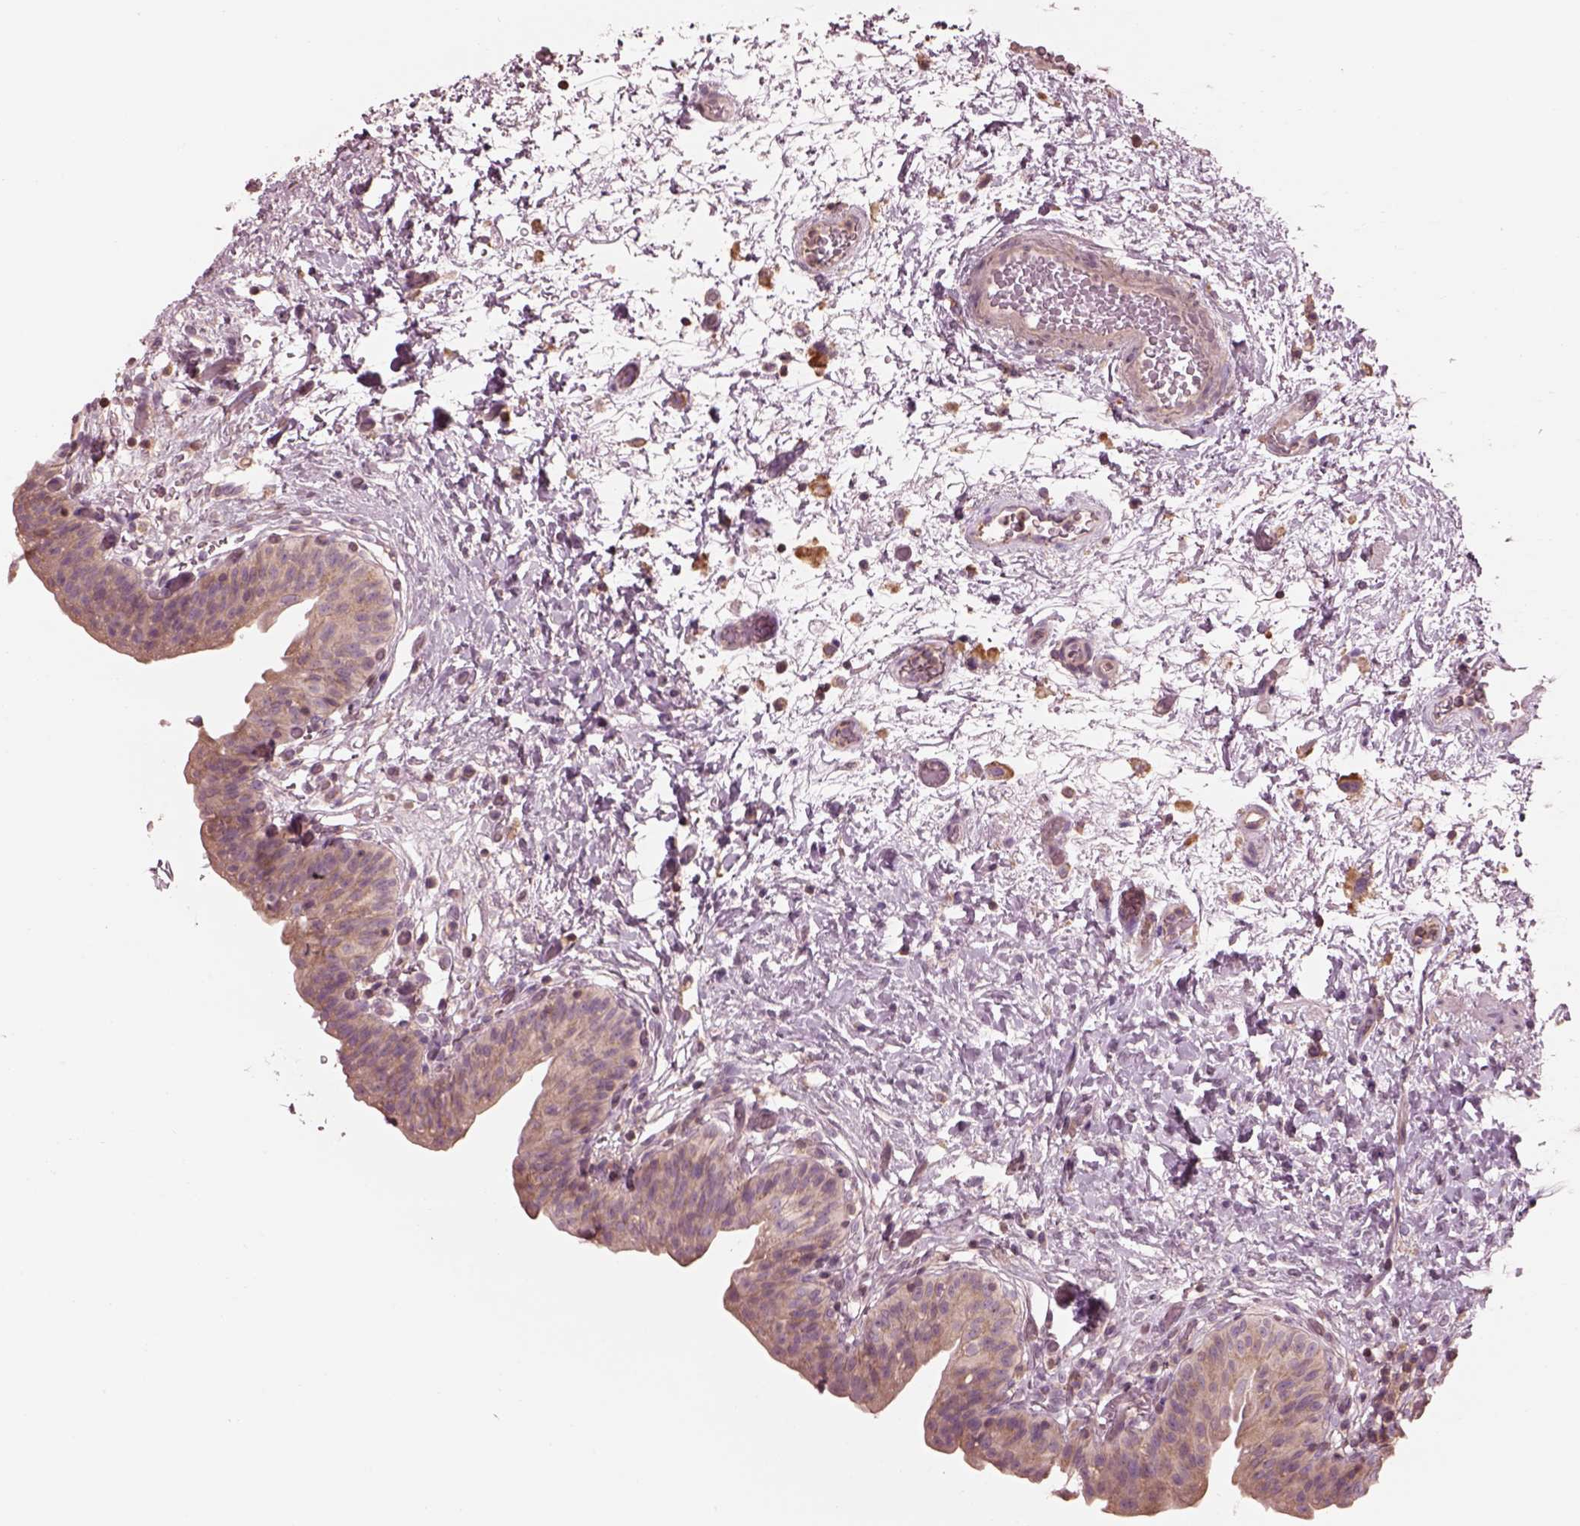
{"staining": {"intensity": "moderate", "quantity": ">75%", "location": "cytoplasmic/membranous"}, "tissue": "urinary bladder", "cell_type": "Urothelial cells", "image_type": "normal", "snomed": [{"axis": "morphology", "description": "Normal tissue, NOS"}, {"axis": "topography", "description": "Urinary bladder"}], "caption": "This photomicrograph displays IHC staining of normal urinary bladder, with medium moderate cytoplasmic/membranous positivity in about >75% of urothelial cells.", "gene": "STK33", "patient": {"sex": "male", "age": 69}}